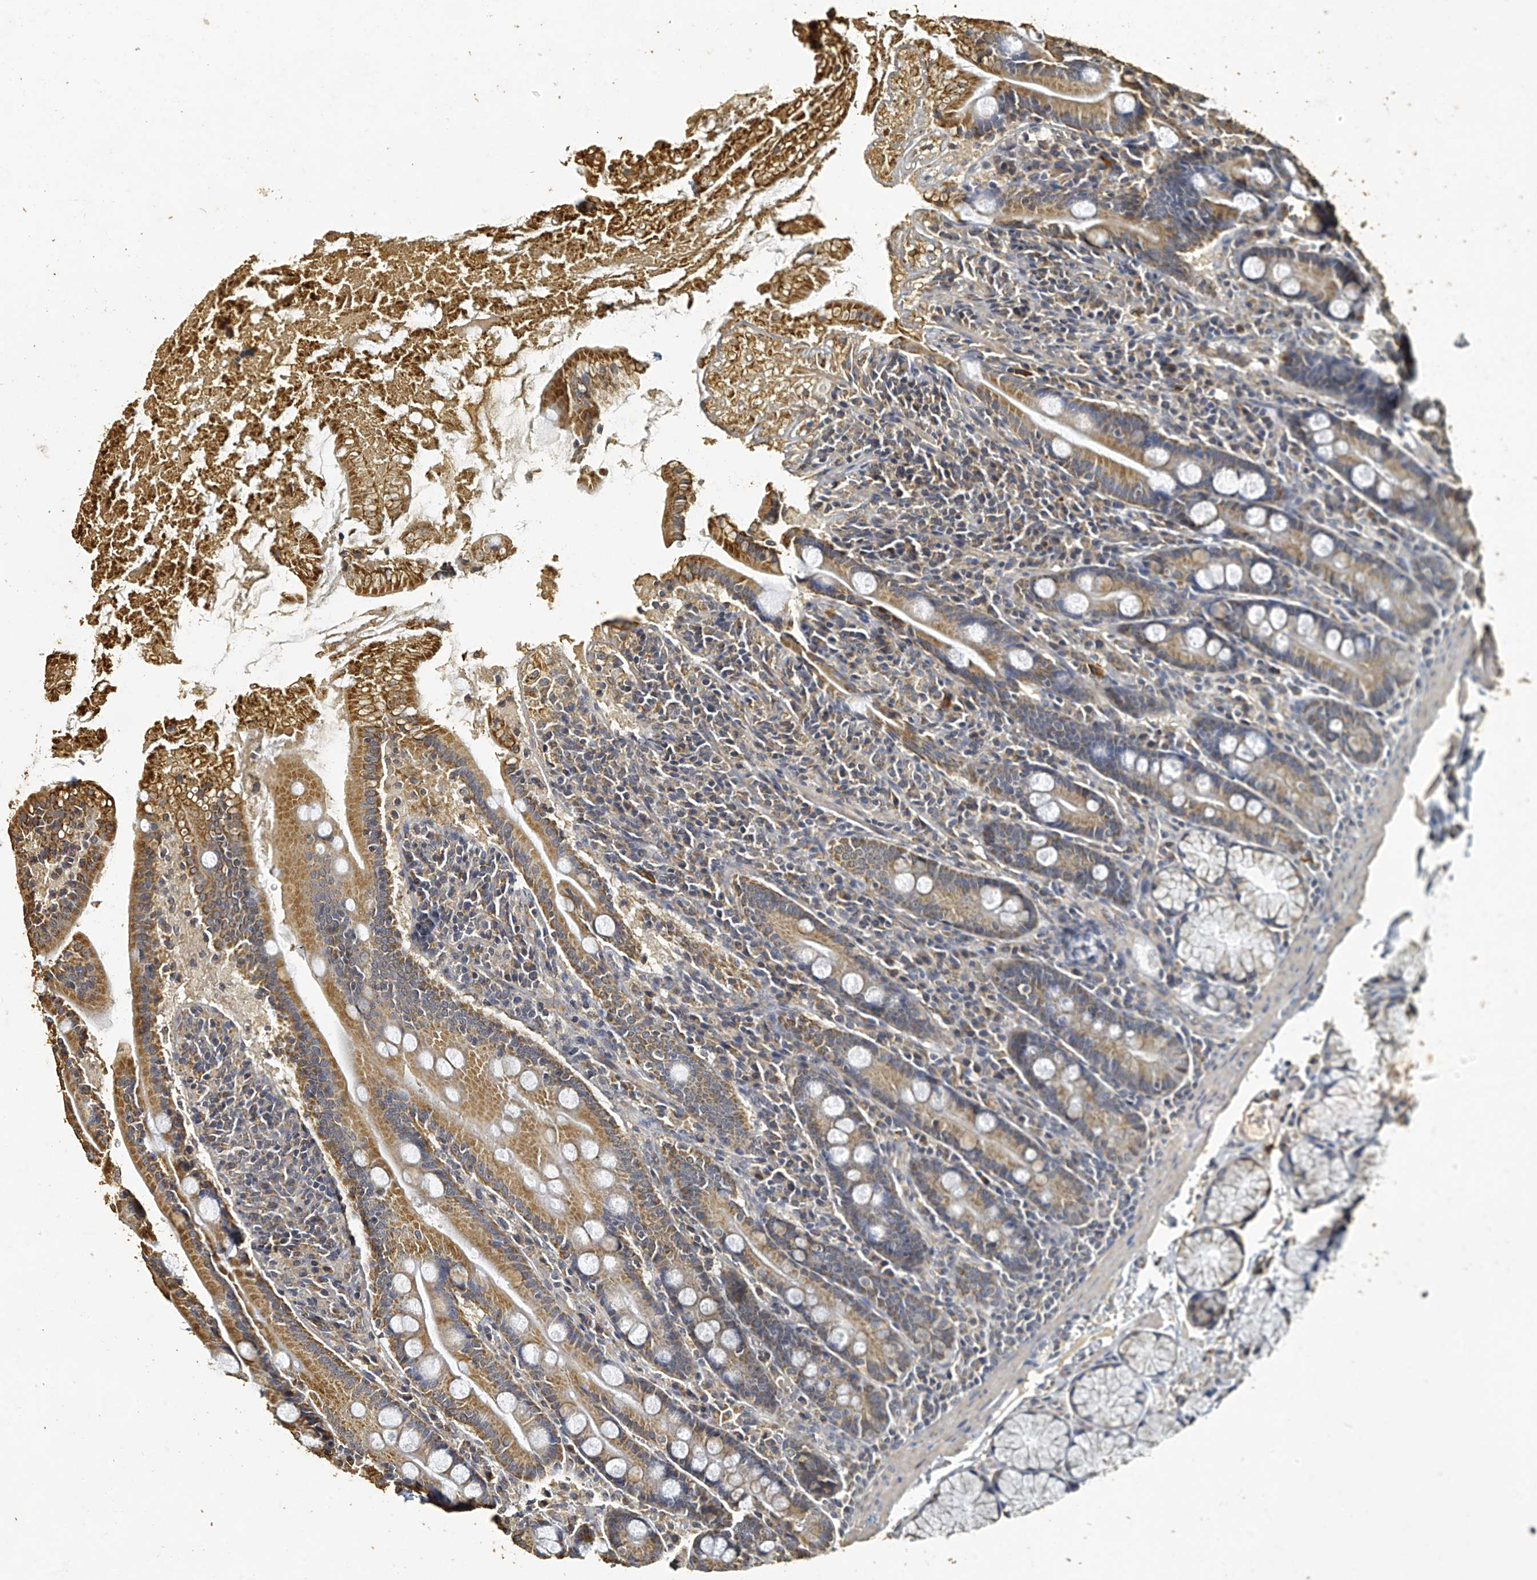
{"staining": {"intensity": "strong", "quantity": ">75%", "location": "cytoplasmic/membranous"}, "tissue": "duodenum", "cell_type": "Glandular cells", "image_type": "normal", "snomed": [{"axis": "morphology", "description": "Normal tissue, NOS"}, {"axis": "topography", "description": "Duodenum"}], "caption": "DAB immunohistochemical staining of benign human duodenum shows strong cytoplasmic/membranous protein staining in about >75% of glandular cells.", "gene": "MRPL28", "patient": {"sex": "male", "age": 35}}